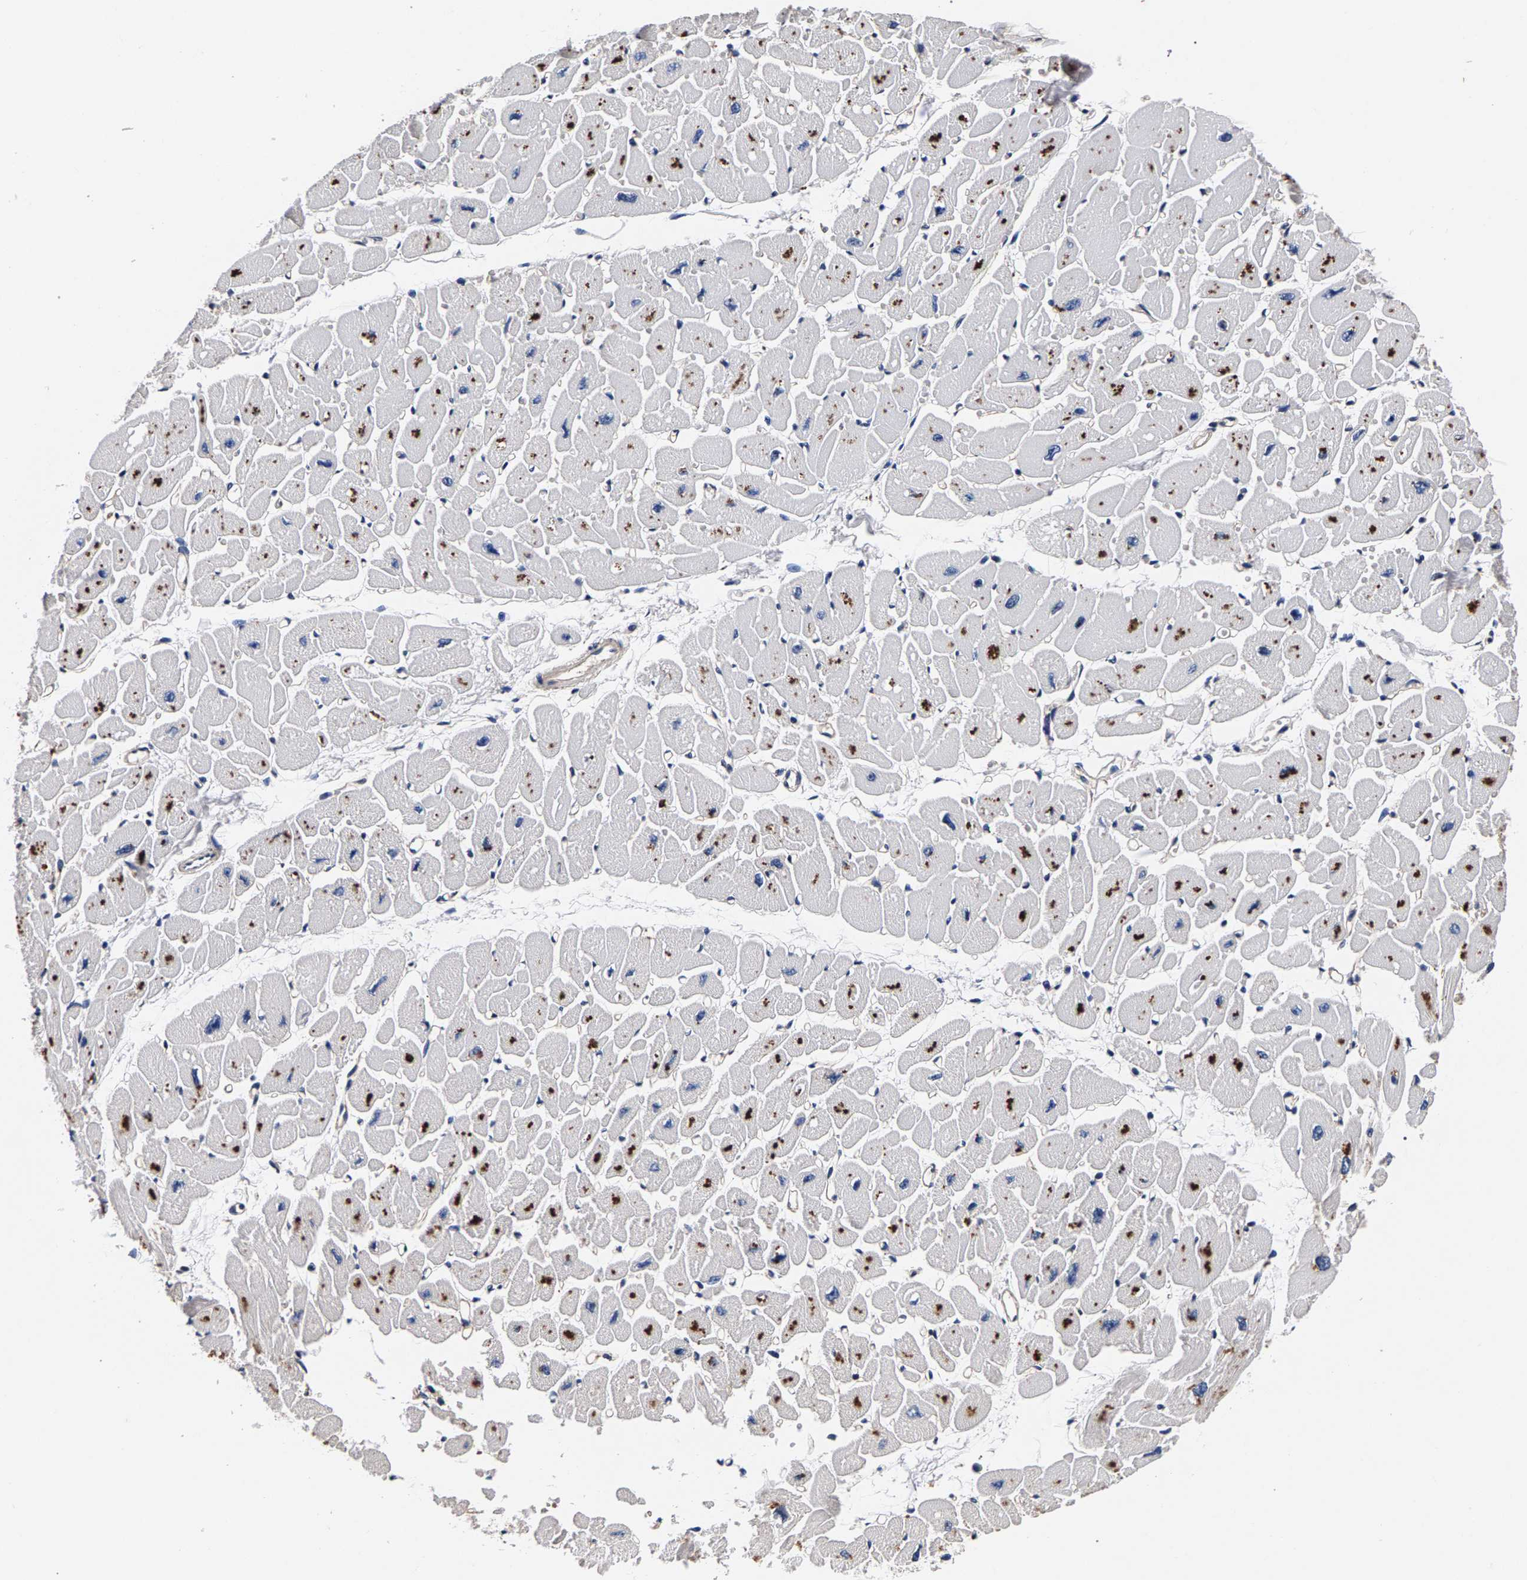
{"staining": {"intensity": "moderate", "quantity": "25%-75%", "location": "cytoplasmic/membranous"}, "tissue": "heart muscle", "cell_type": "Cardiomyocytes", "image_type": "normal", "snomed": [{"axis": "morphology", "description": "Normal tissue, NOS"}, {"axis": "topography", "description": "Heart"}], "caption": "Moderate cytoplasmic/membranous protein staining is seen in about 25%-75% of cardiomyocytes in heart muscle. The protein is stained brown, and the nuclei are stained in blue (DAB IHC with brightfield microscopy, high magnification).", "gene": "MARCHF7", "patient": {"sex": "female", "age": 54}}